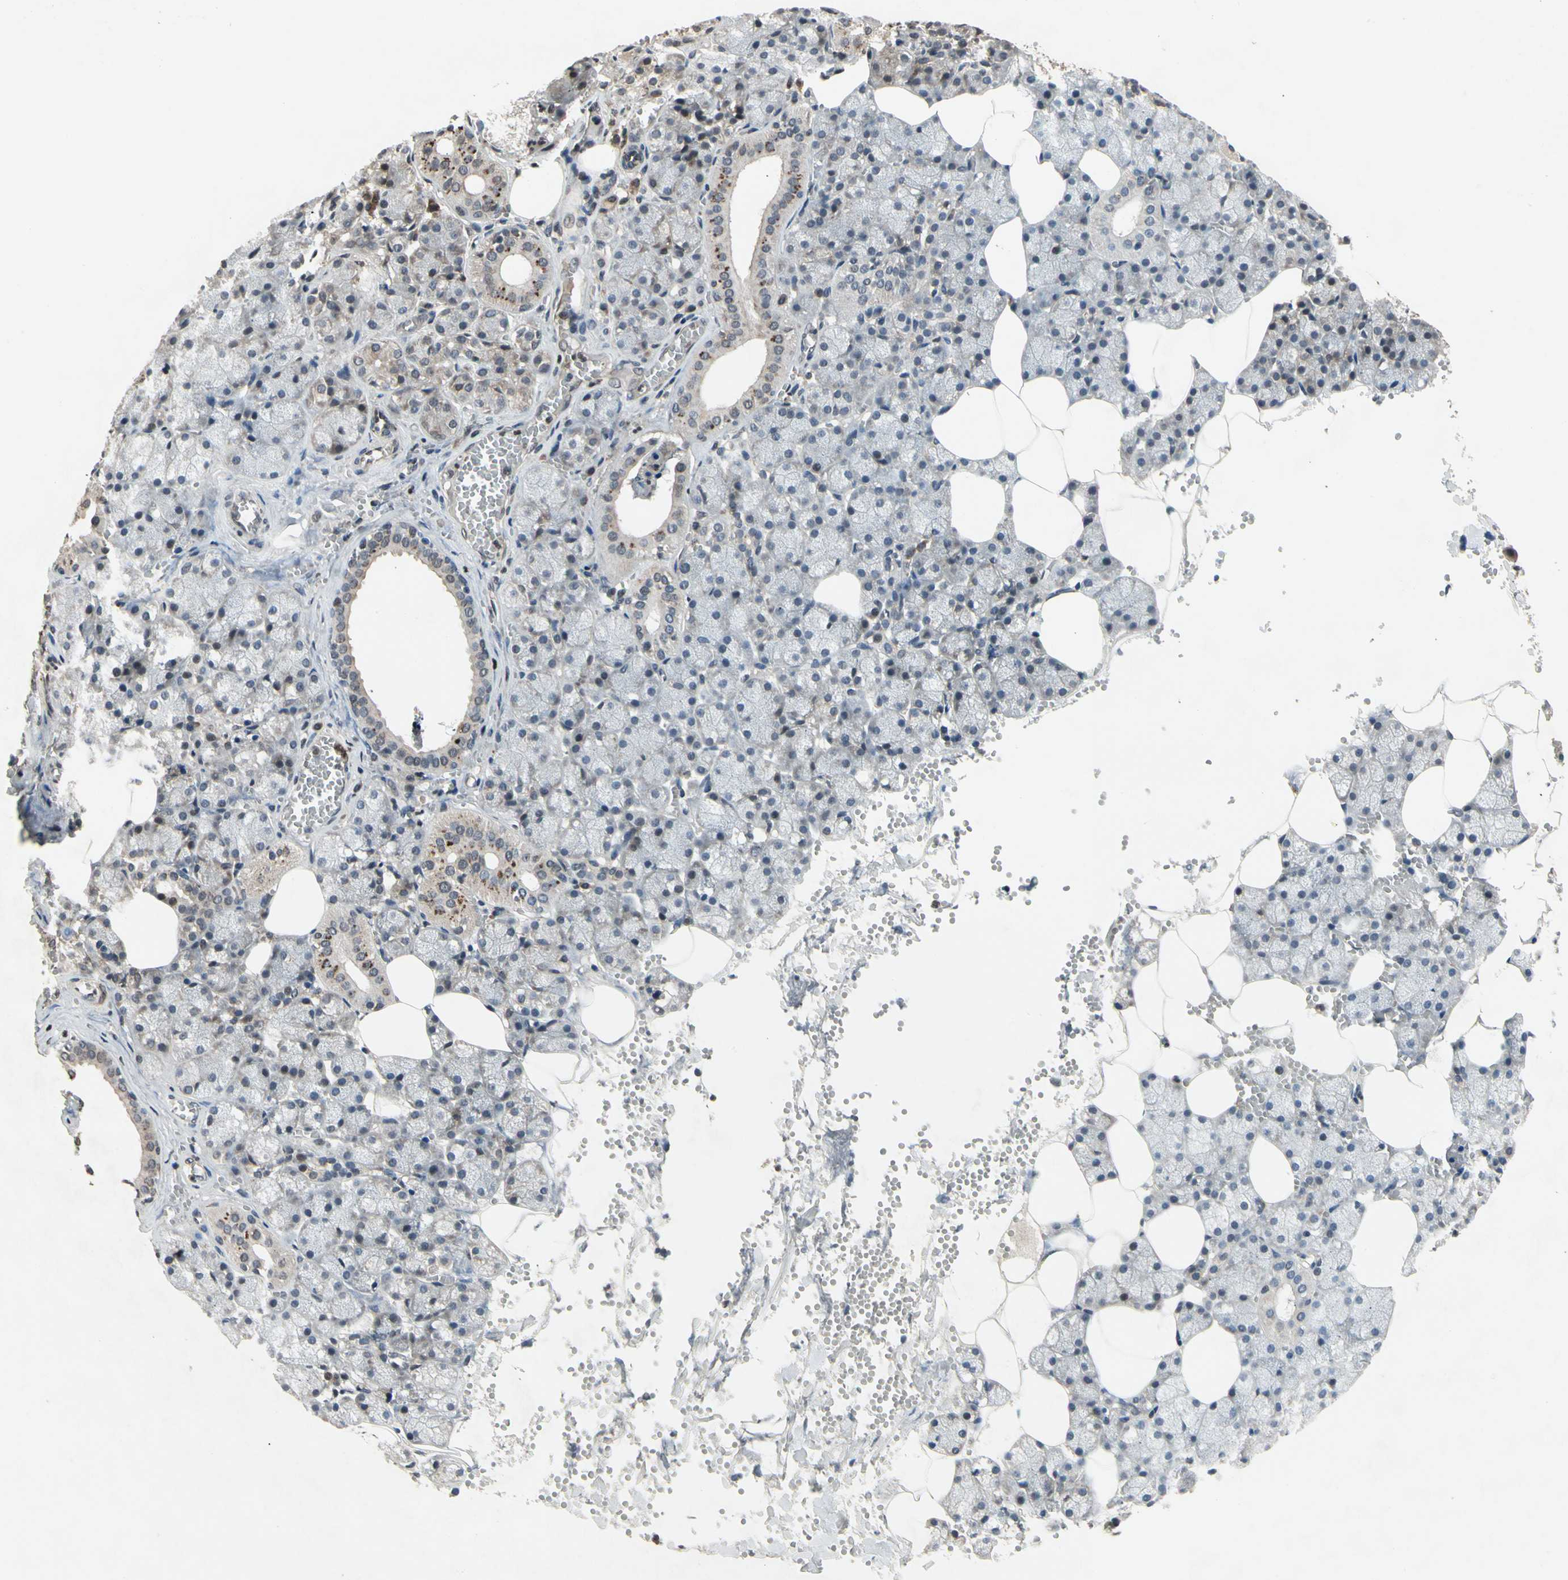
{"staining": {"intensity": "moderate", "quantity": "25%-75%", "location": "cytoplasmic/membranous"}, "tissue": "salivary gland", "cell_type": "Glandular cells", "image_type": "normal", "snomed": [{"axis": "morphology", "description": "Normal tissue, NOS"}, {"axis": "topography", "description": "Salivary gland"}], "caption": "Protein expression by immunohistochemistry (IHC) demonstrates moderate cytoplasmic/membranous positivity in about 25%-75% of glandular cells in unremarkable salivary gland. Nuclei are stained in blue.", "gene": "DPY19L3", "patient": {"sex": "male", "age": 62}}